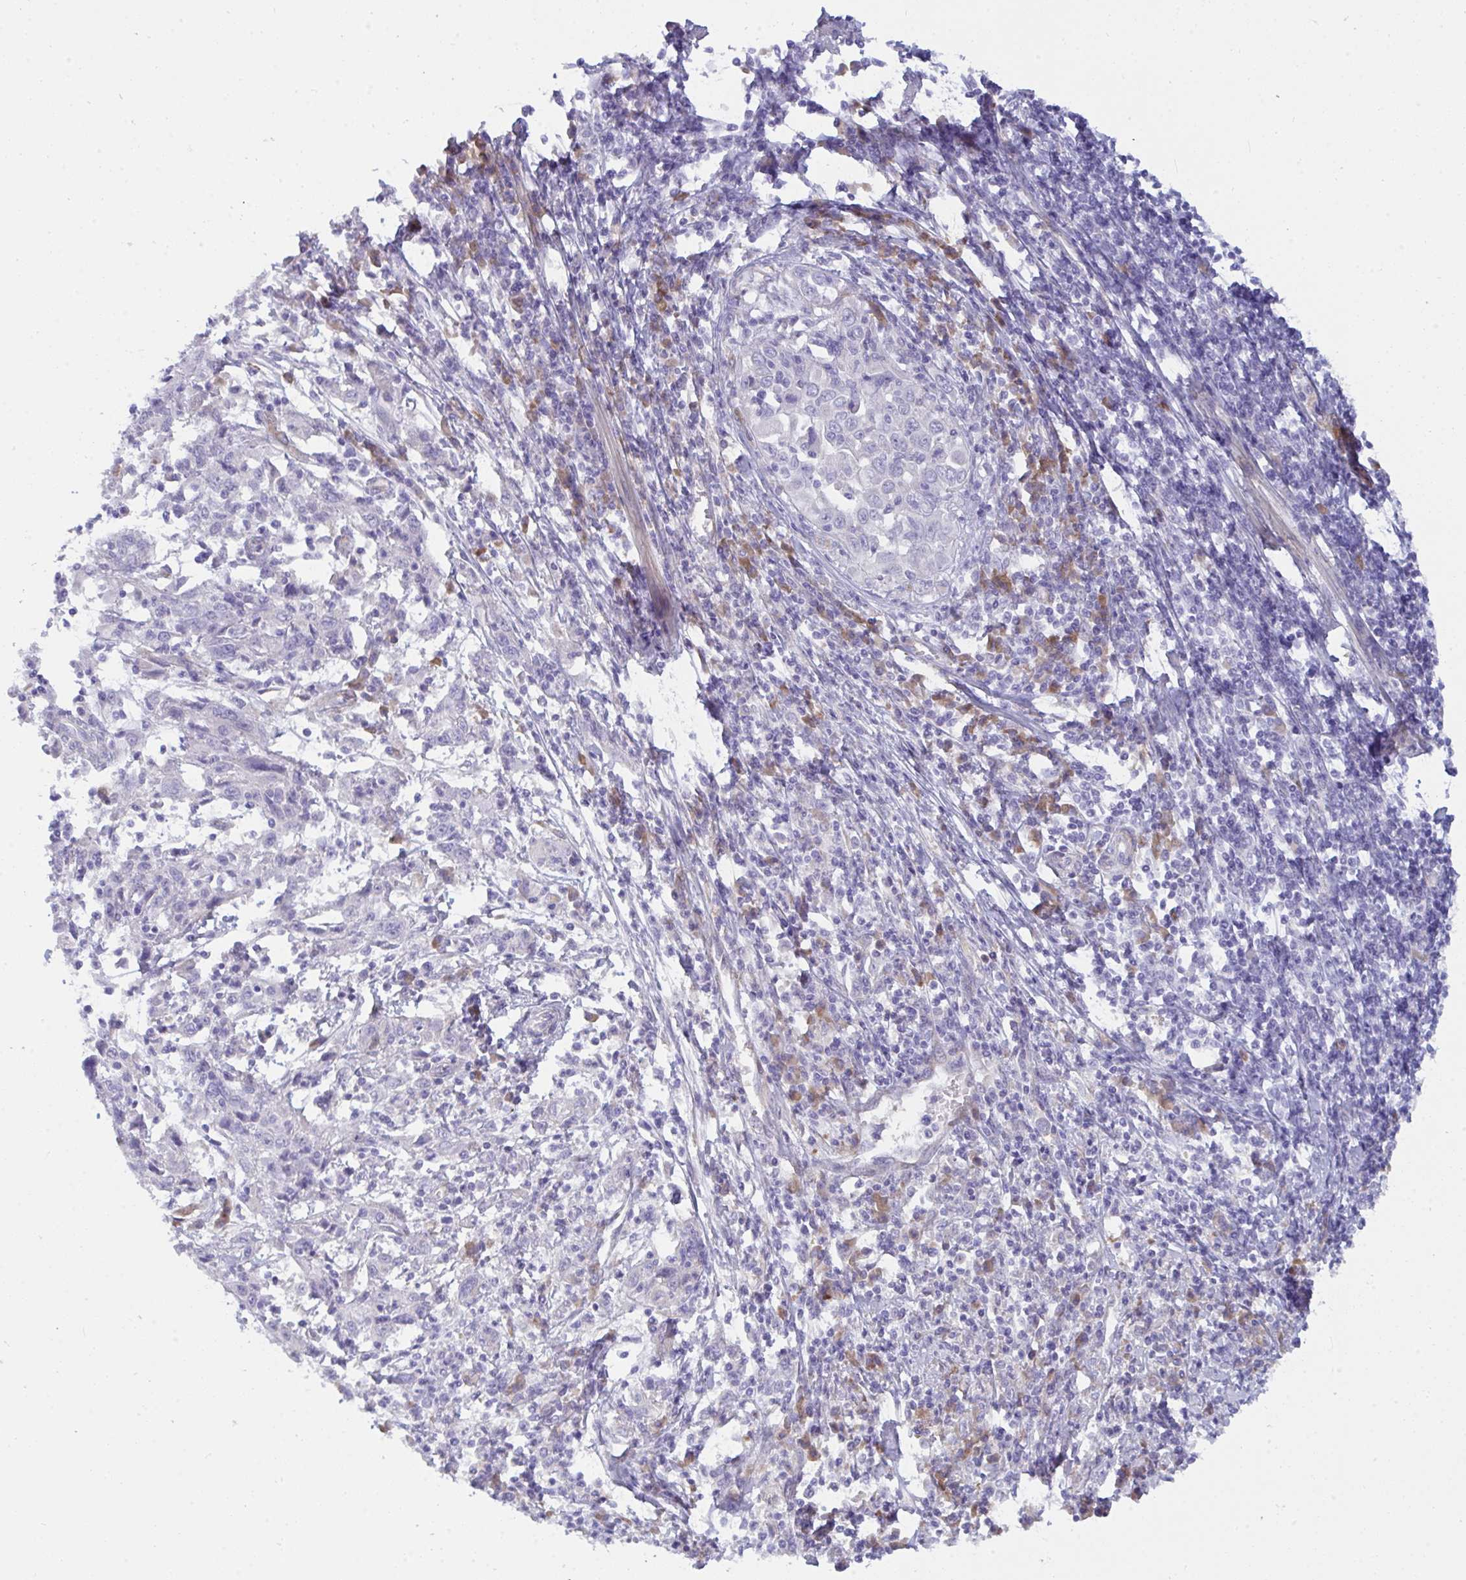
{"staining": {"intensity": "negative", "quantity": "none", "location": "none"}, "tissue": "cervical cancer", "cell_type": "Tumor cells", "image_type": "cancer", "snomed": [{"axis": "morphology", "description": "Squamous cell carcinoma, NOS"}, {"axis": "topography", "description": "Cervix"}], "caption": "High magnification brightfield microscopy of squamous cell carcinoma (cervical) stained with DAB (brown) and counterstained with hematoxylin (blue): tumor cells show no significant expression.", "gene": "GAB1", "patient": {"sex": "female", "age": 46}}